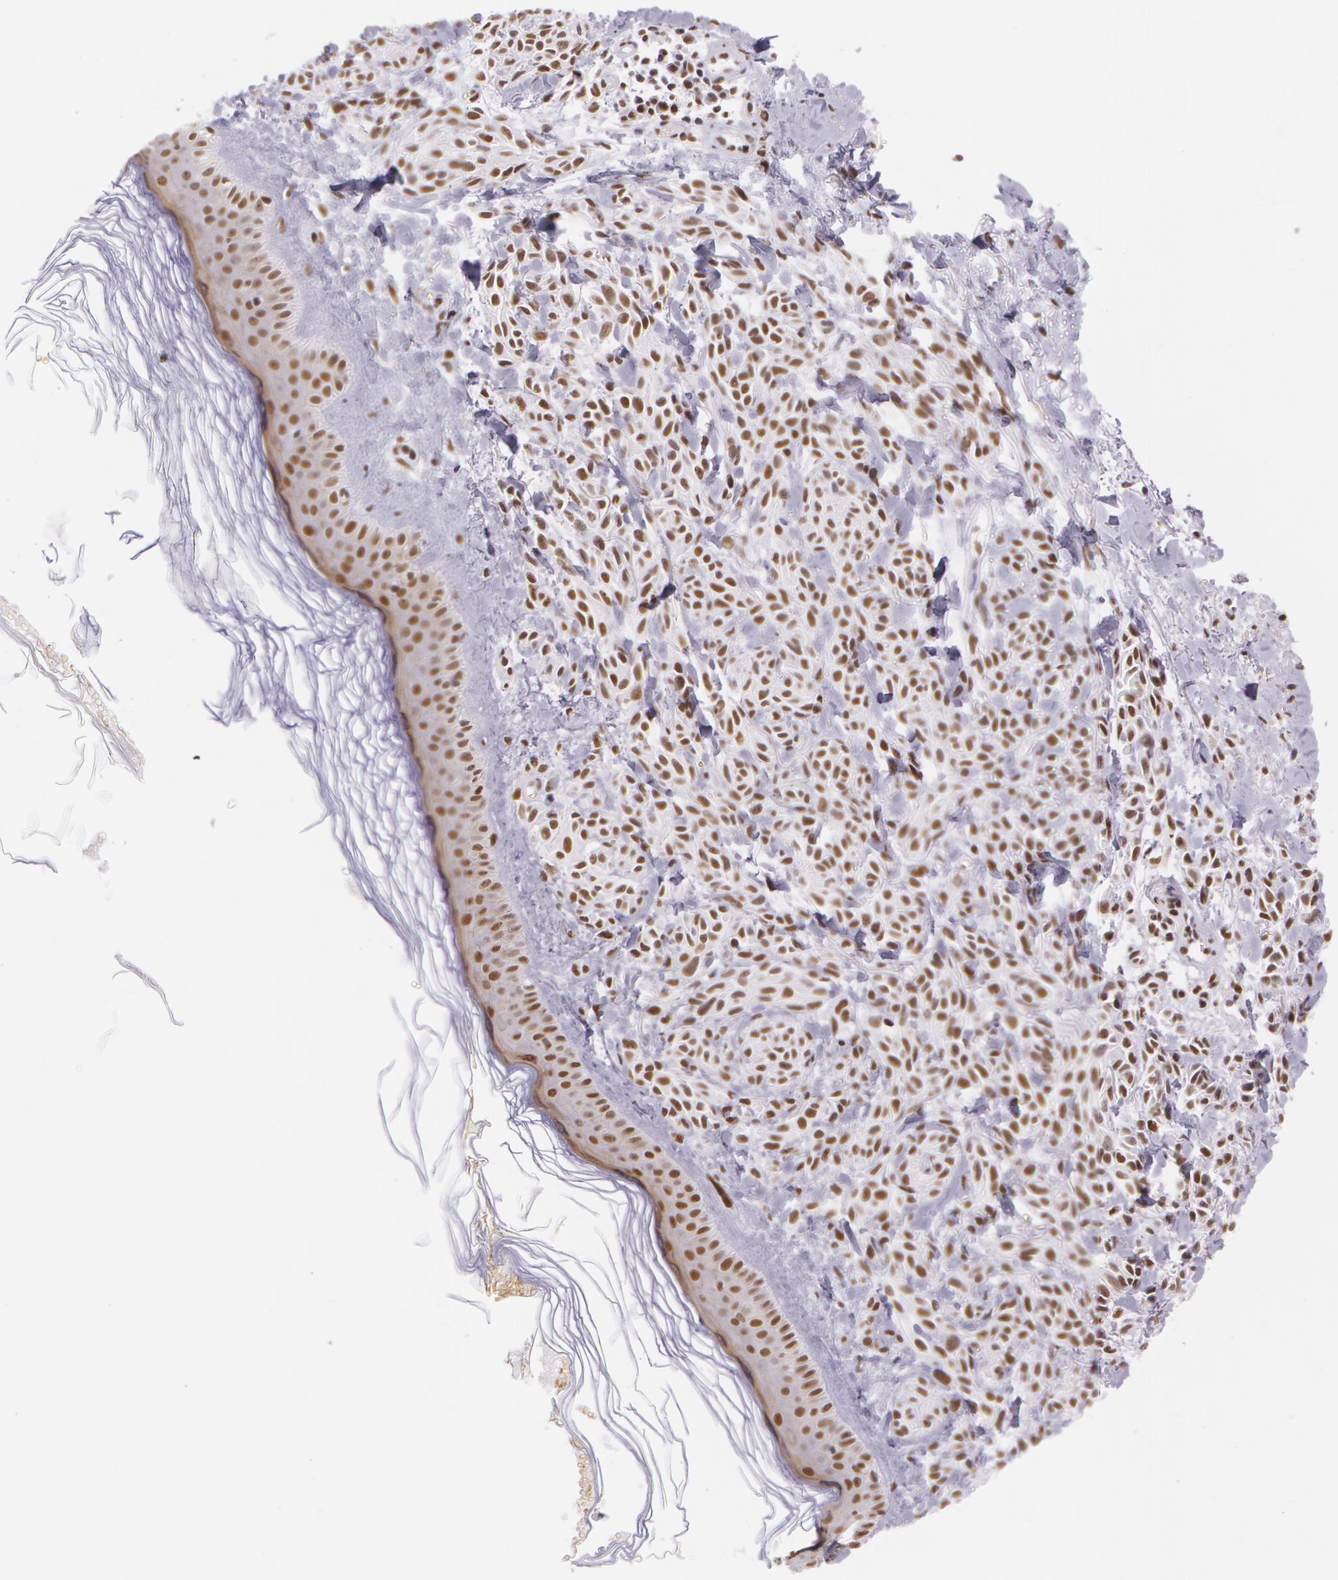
{"staining": {"intensity": "strong", "quantity": ">75%", "location": "nuclear"}, "tissue": "melanoma", "cell_type": "Tumor cells", "image_type": "cancer", "snomed": [{"axis": "morphology", "description": "Malignant melanoma, NOS"}, {"axis": "topography", "description": "Skin"}], "caption": "Malignant melanoma stained for a protein reveals strong nuclear positivity in tumor cells. (DAB = brown stain, brightfield microscopy at high magnification).", "gene": "NBN", "patient": {"sex": "female", "age": 73}}